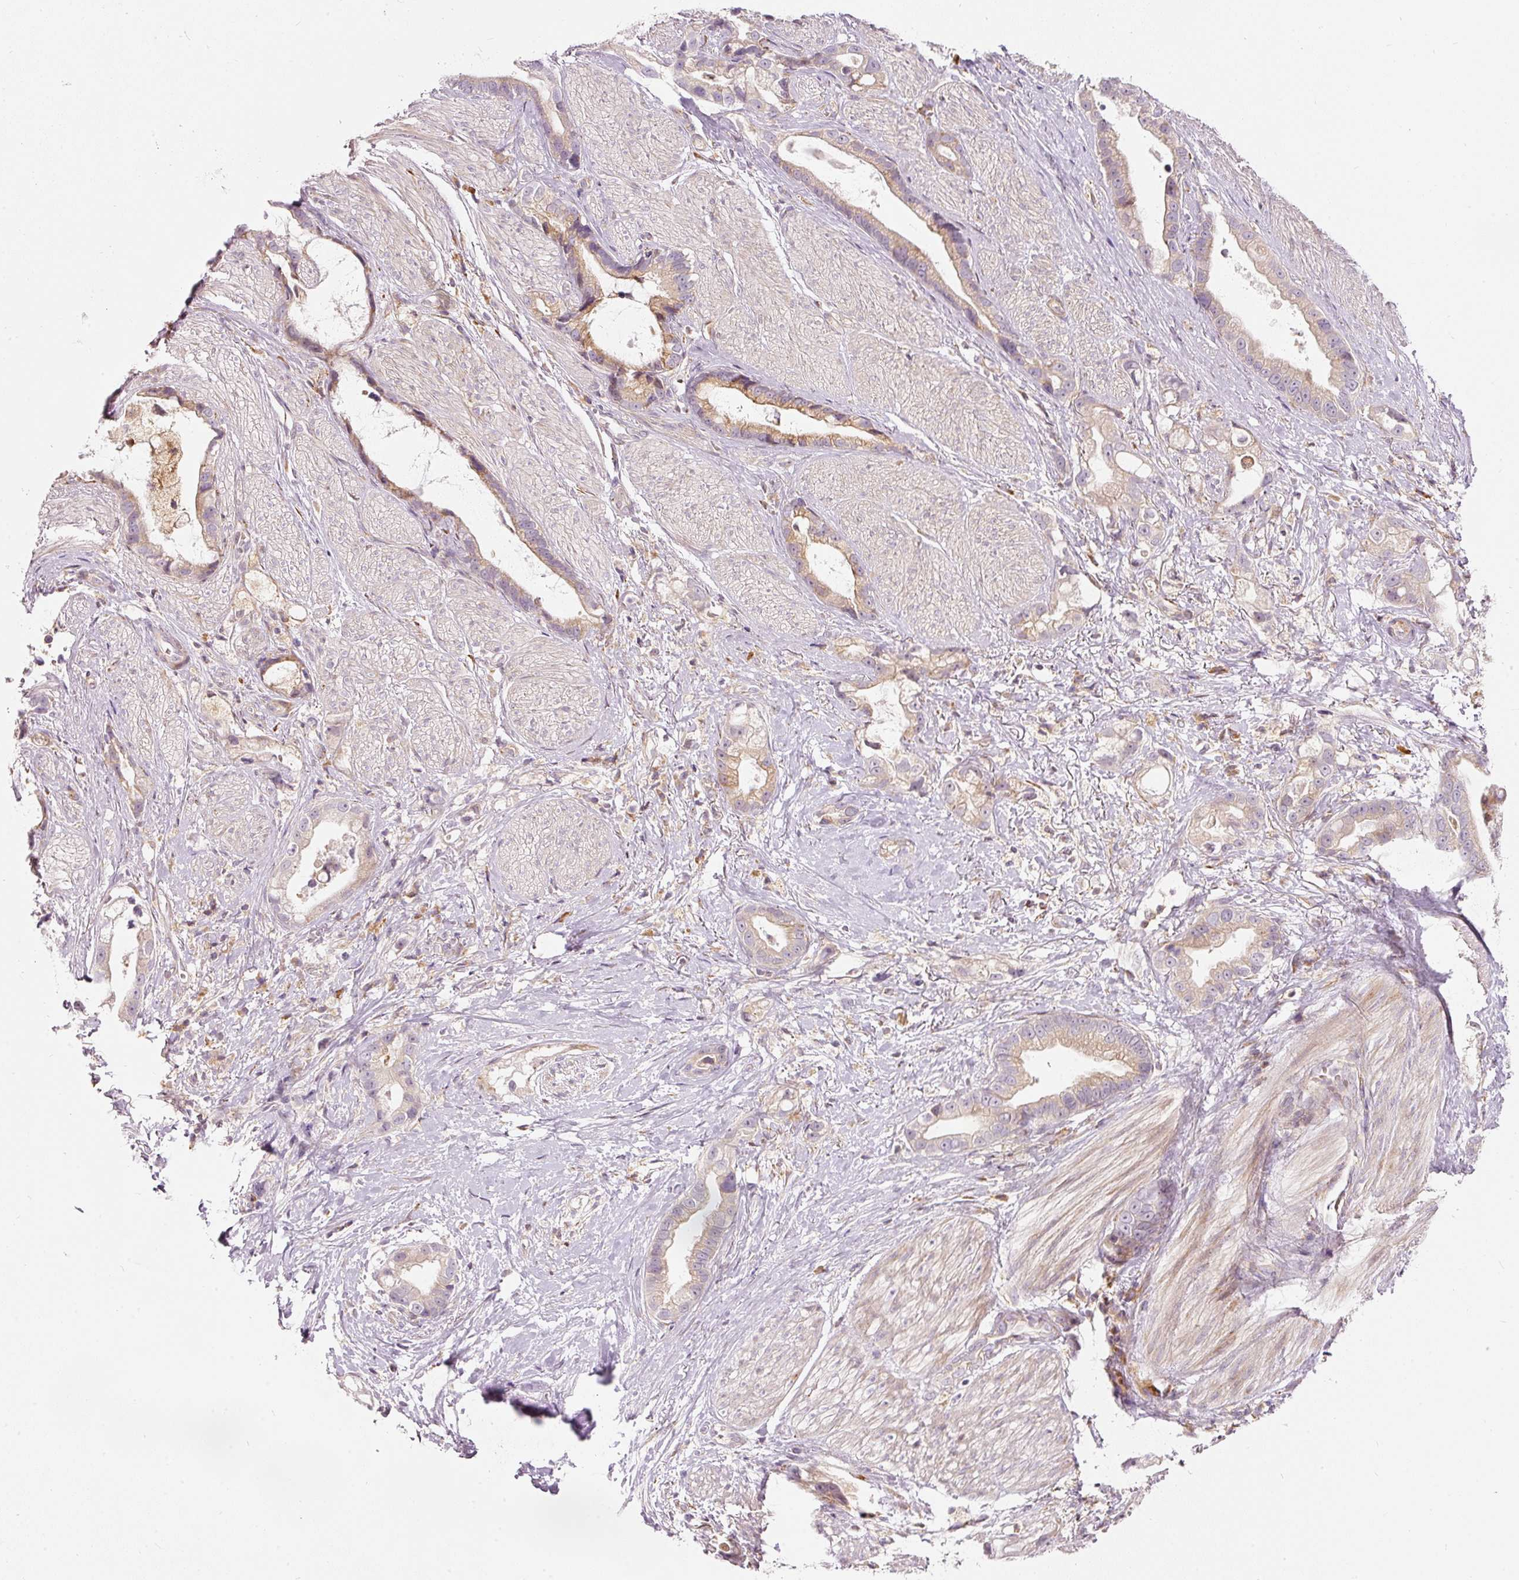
{"staining": {"intensity": "weak", "quantity": "25%-75%", "location": "cytoplasmic/membranous"}, "tissue": "stomach cancer", "cell_type": "Tumor cells", "image_type": "cancer", "snomed": [{"axis": "morphology", "description": "Adenocarcinoma, NOS"}, {"axis": "topography", "description": "Stomach"}], "caption": "Weak cytoplasmic/membranous protein staining is identified in approximately 25%-75% of tumor cells in stomach cancer (adenocarcinoma).", "gene": "SNAPC5", "patient": {"sex": "male", "age": 55}}